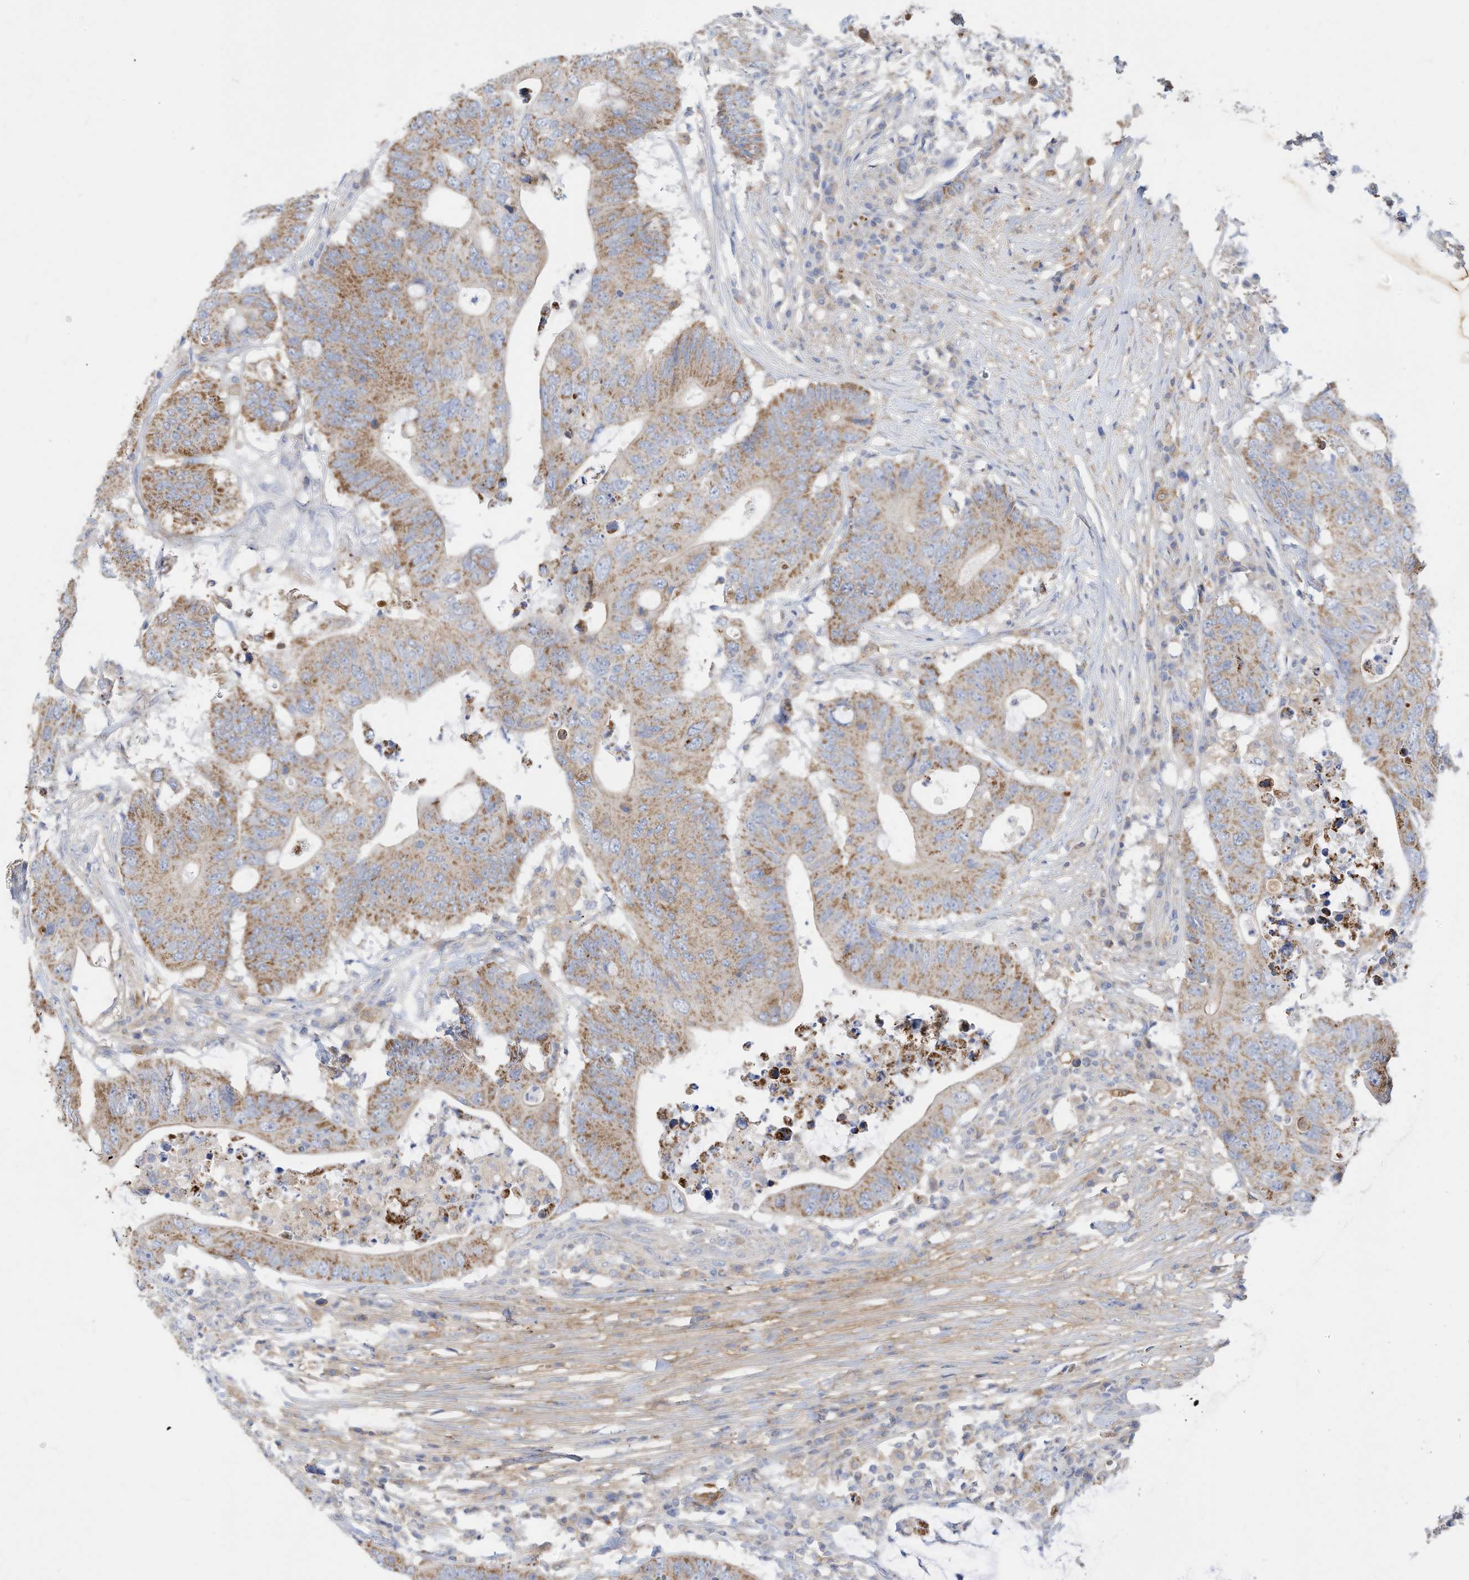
{"staining": {"intensity": "moderate", "quantity": ">75%", "location": "cytoplasmic/membranous"}, "tissue": "colorectal cancer", "cell_type": "Tumor cells", "image_type": "cancer", "snomed": [{"axis": "morphology", "description": "Adenocarcinoma, NOS"}, {"axis": "topography", "description": "Colon"}], "caption": "Colorectal cancer (adenocarcinoma) stained with DAB (3,3'-diaminobenzidine) immunohistochemistry (IHC) demonstrates medium levels of moderate cytoplasmic/membranous expression in about >75% of tumor cells. (IHC, brightfield microscopy, high magnification).", "gene": "RHOH", "patient": {"sex": "male", "age": 71}}